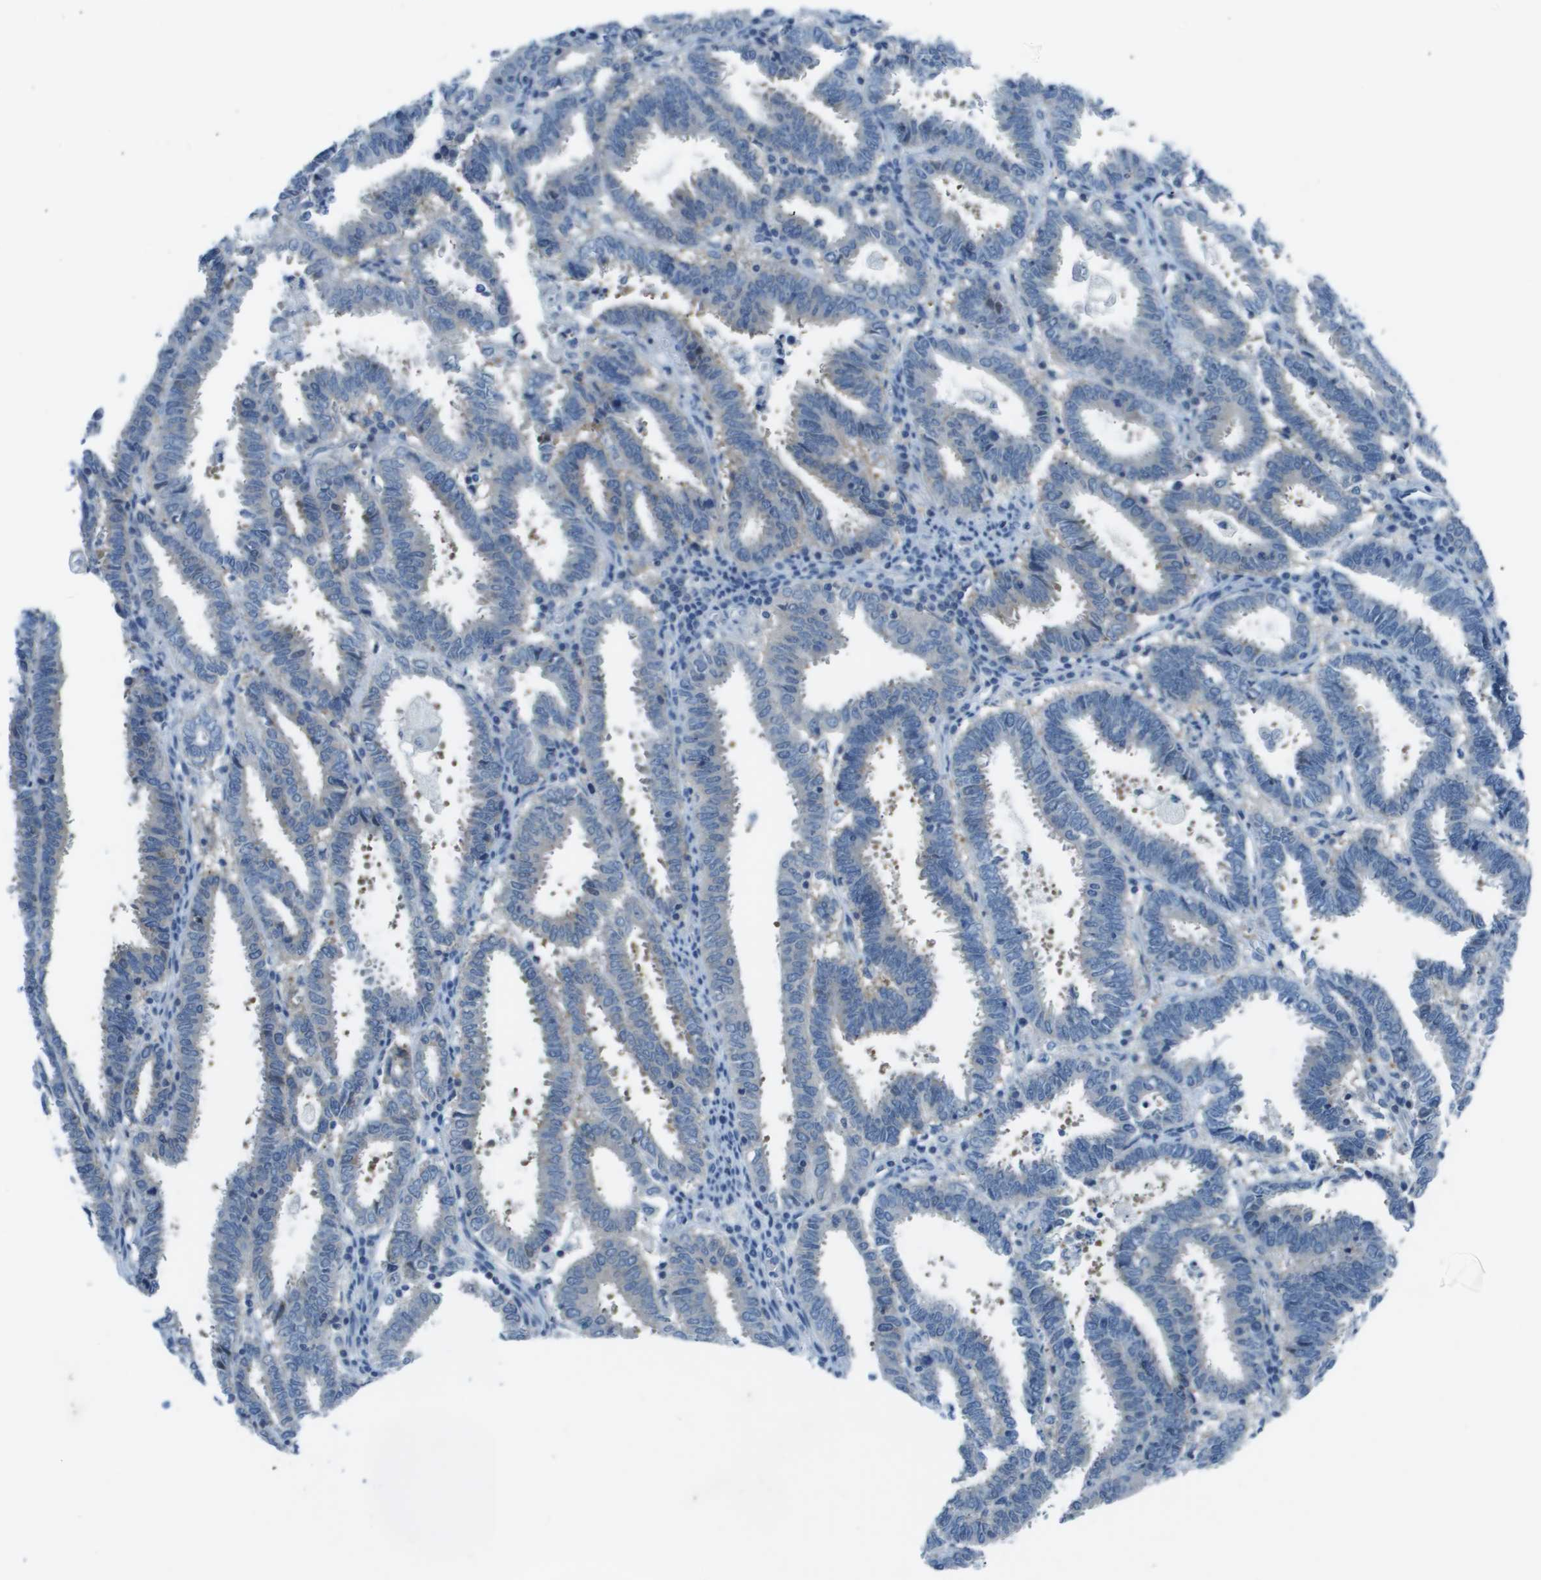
{"staining": {"intensity": "negative", "quantity": "none", "location": "none"}, "tissue": "endometrial cancer", "cell_type": "Tumor cells", "image_type": "cancer", "snomed": [{"axis": "morphology", "description": "Adenocarcinoma, NOS"}, {"axis": "topography", "description": "Uterus"}], "caption": "Protein analysis of endometrial cancer (adenocarcinoma) exhibits no significant expression in tumor cells. Brightfield microscopy of immunohistochemistry (IHC) stained with DAB (3,3'-diaminobenzidine) (brown) and hematoxylin (blue), captured at high magnification.", "gene": "STIP1", "patient": {"sex": "female", "age": 83}}